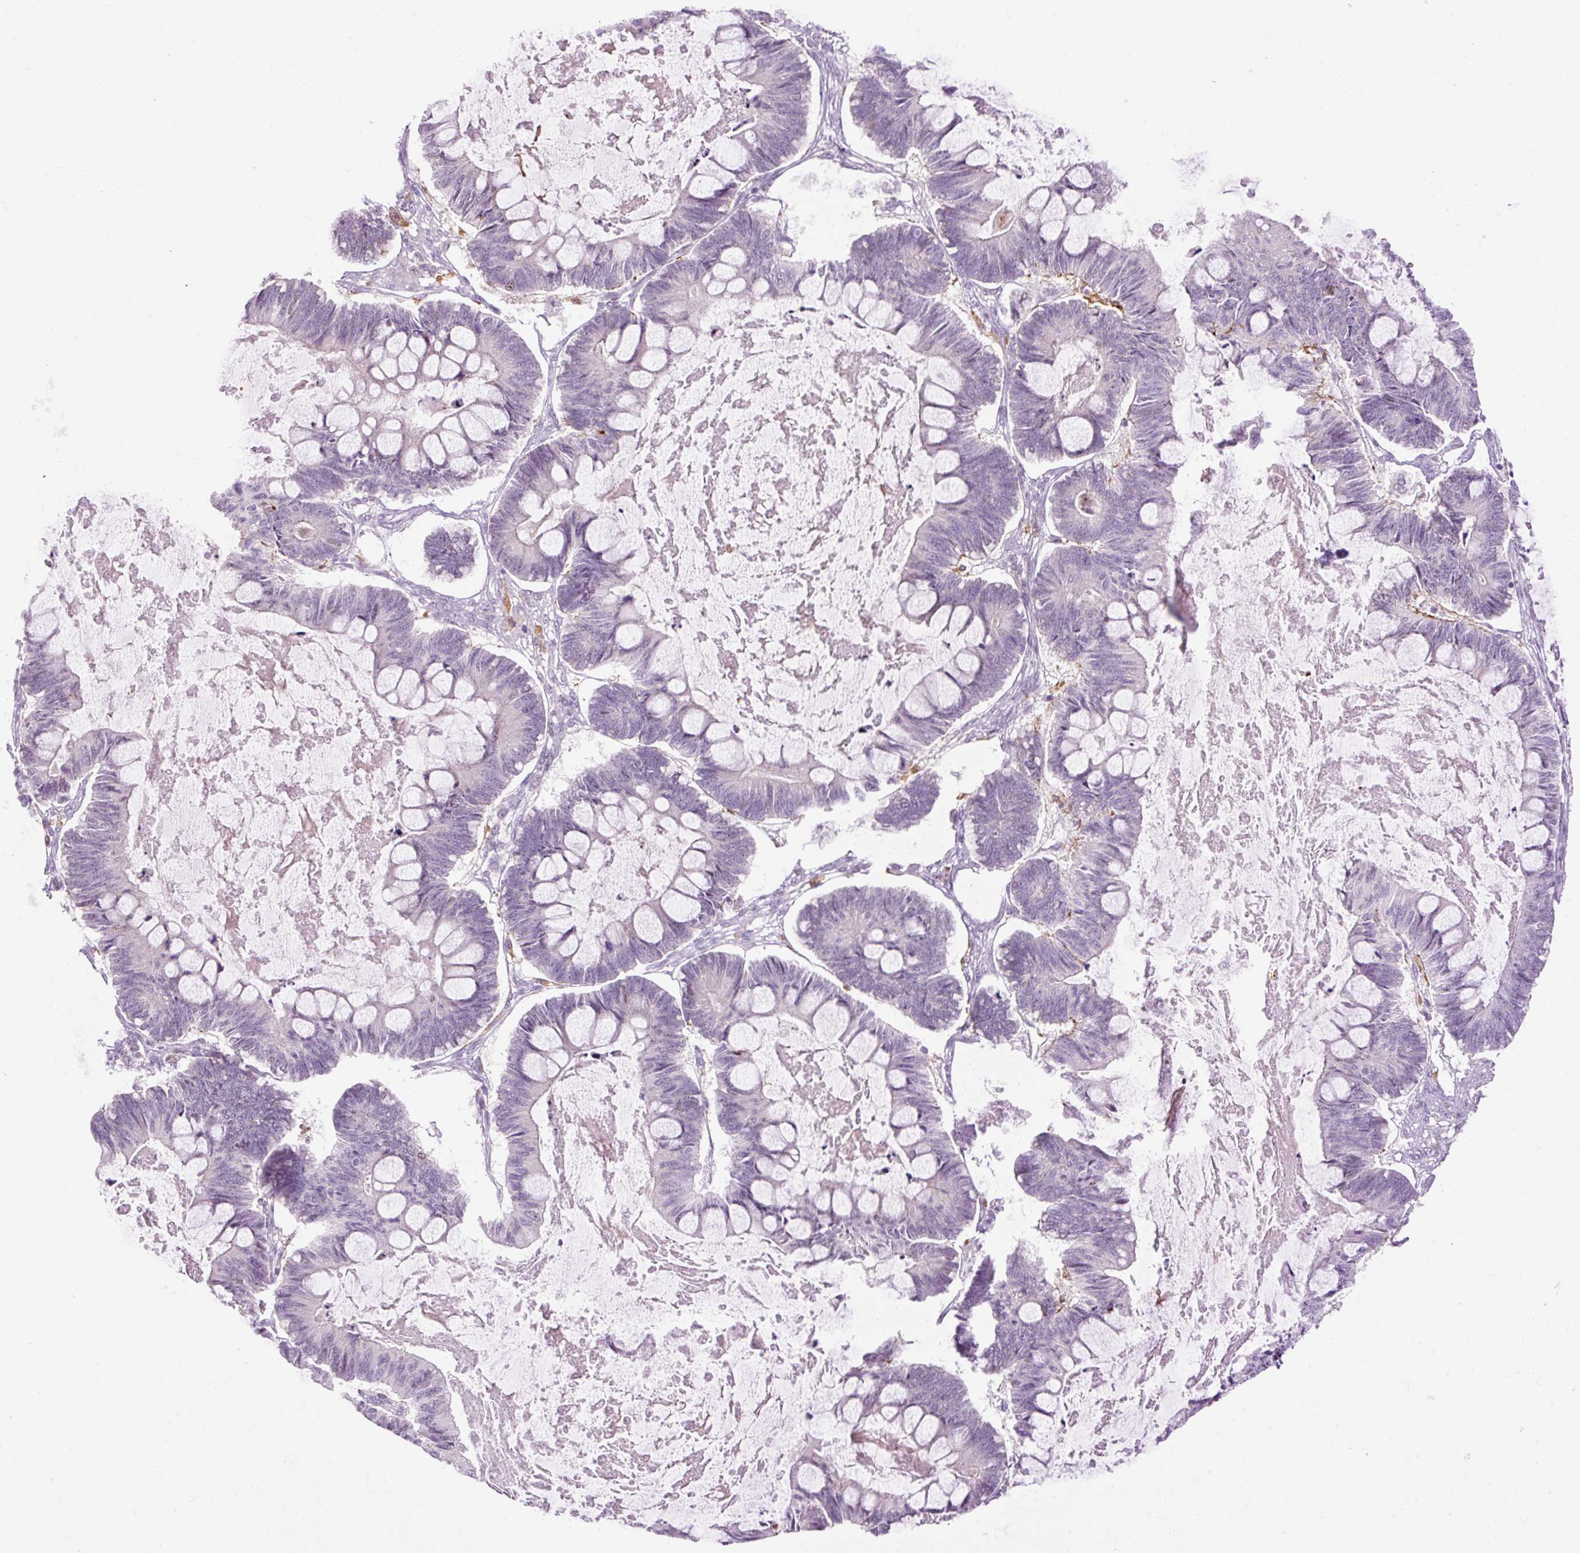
{"staining": {"intensity": "negative", "quantity": "none", "location": "none"}, "tissue": "ovarian cancer", "cell_type": "Tumor cells", "image_type": "cancer", "snomed": [{"axis": "morphology", "description": "Cystadenocarcinoma, mucinous, NOS"}, {"axis": "topography", "description": "Ovary"}], "caption": "The photomicrograph exhibits no staining of tumor cells in ovarian cancer.", "gene": "LY86", "patient": {"sex": "female", "age": 61}}